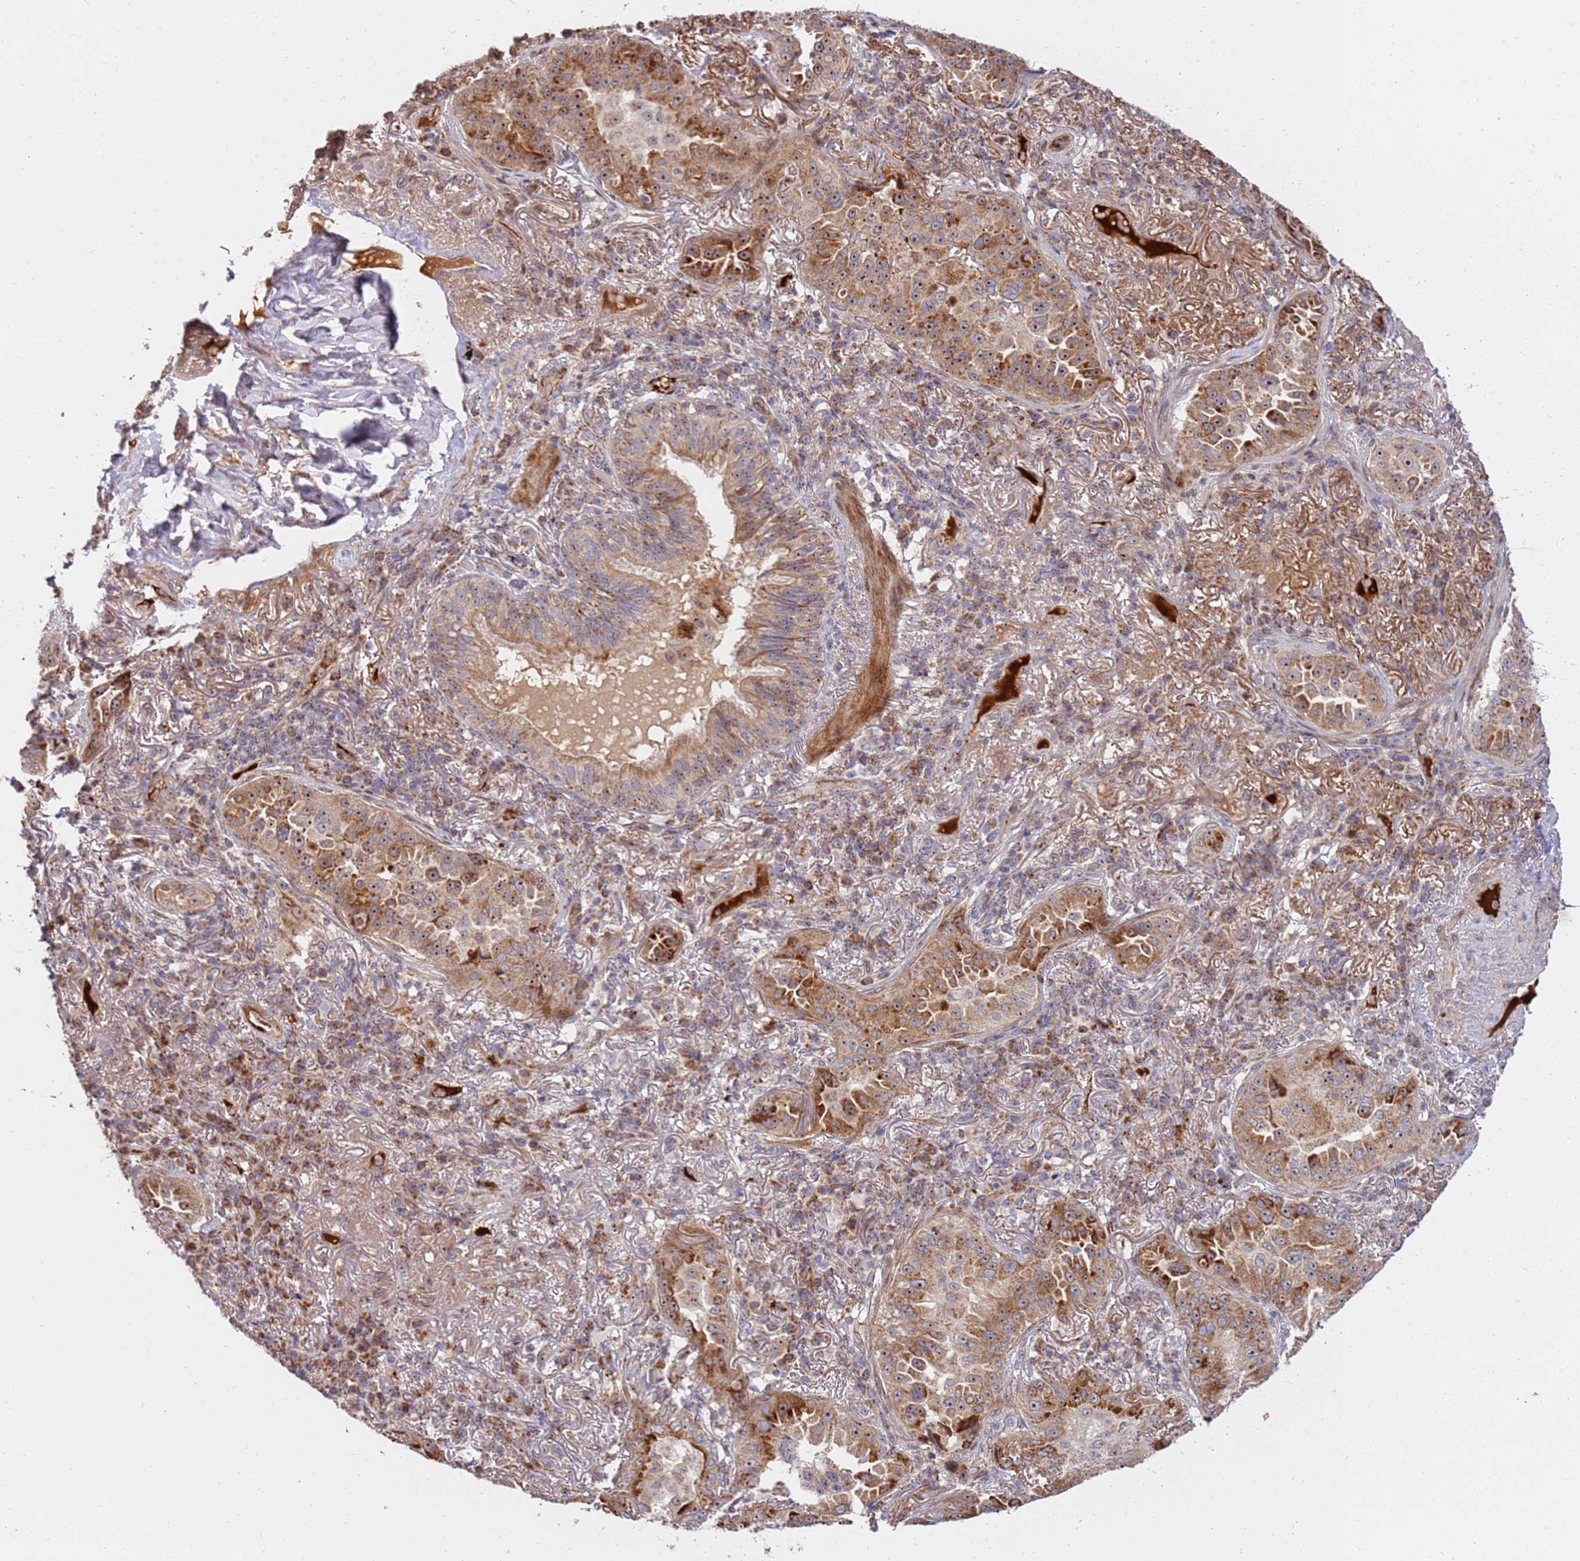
{"staining": {"intensity": "moderate", "quantity": ">75%", "location": "cytoplasmic/membranous,nuclear"}, "tissue": "lung cancer", "cell_type": "Tumor cells", "image_type": "cancer", "snomed": [{"axis": "morphology", "description": "Adenocarcinoma, NOS"}, {"axis": "topography", "description": "Lung"}], "caption": "Moderate cytoplasmic/membranous and nuclear expression is identified in about >75% of tumor cells in adenocarcinoma (lung). Using DAB (3,3'-diaminobenzidine) (brown) and hematoxylin (blue) stains, captured at high magnification using brightfield microscopy.", "gene": "KIF25", "patient": {"sex": "female", "age": 69}}